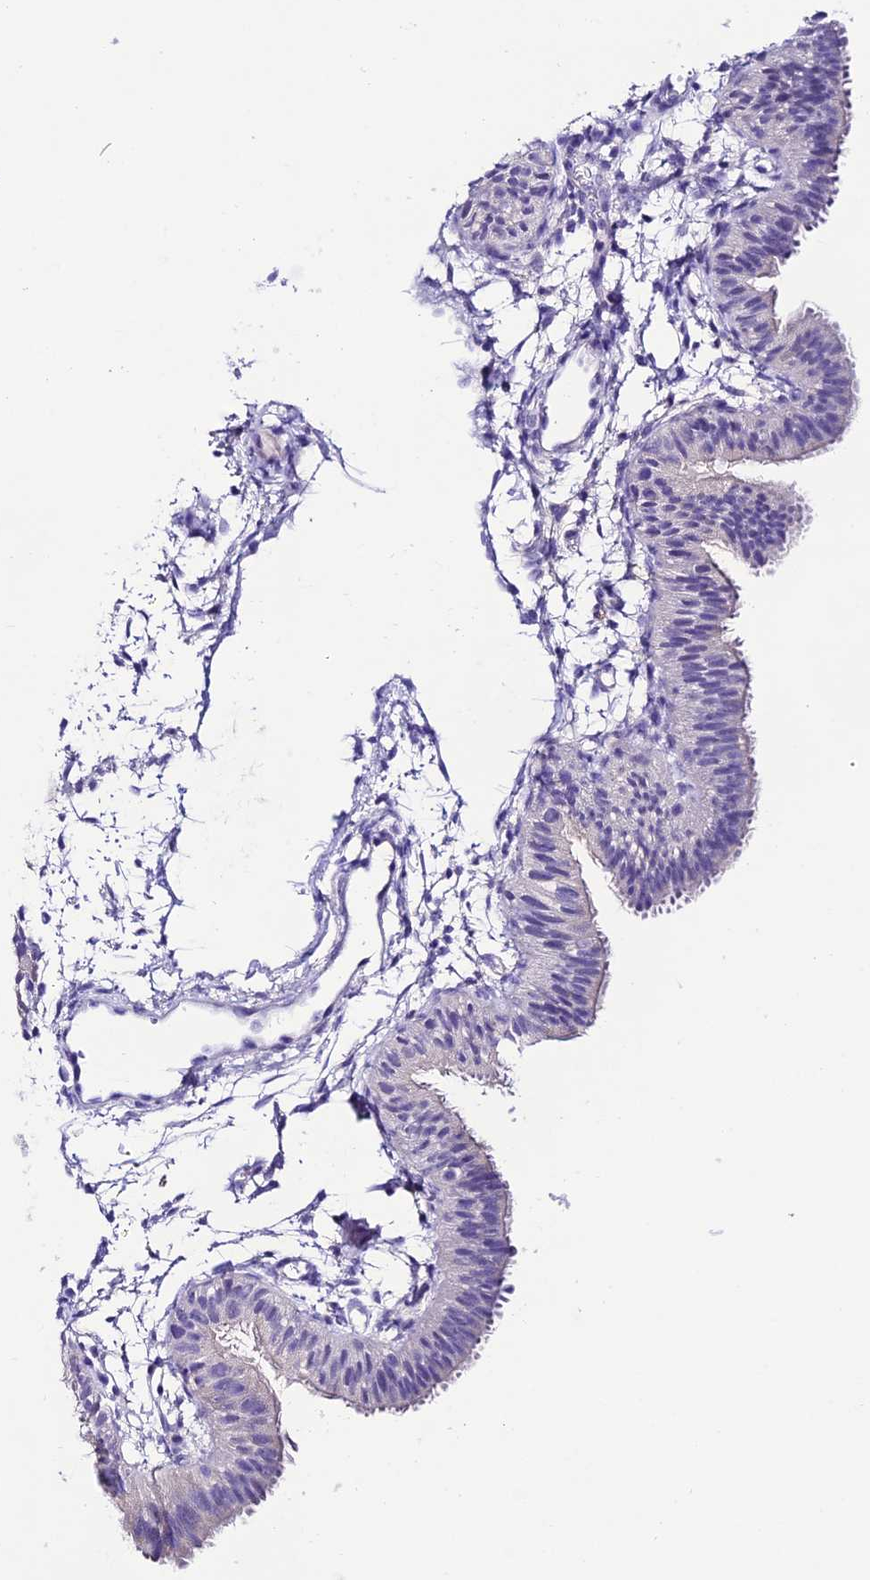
{"staining": {"intensity": "negative", "quantity": "none", "location": "none"}, "tissue": "fallopian tube", "cell_type": "Glandular cells", "image_type": "normal", "snomed": [{"axis": "morphology", "description": "Normal tissue, NOS"}, {"axis": "topography", "description": "Fallopian tube"}], "caption": "DAB immunohistochemical staining of normal human fallopian tube reveals no significant positivity in glandular cells. Brightfield microscopy of immunohistochemistry (IHC) stained with DAB (3,3'-diaminobenzidine) (brown) and hematoxylin (blue), captured at high magnification.", "gene": "NLRP6", "patient": {"sex": "female", "age": 35}}